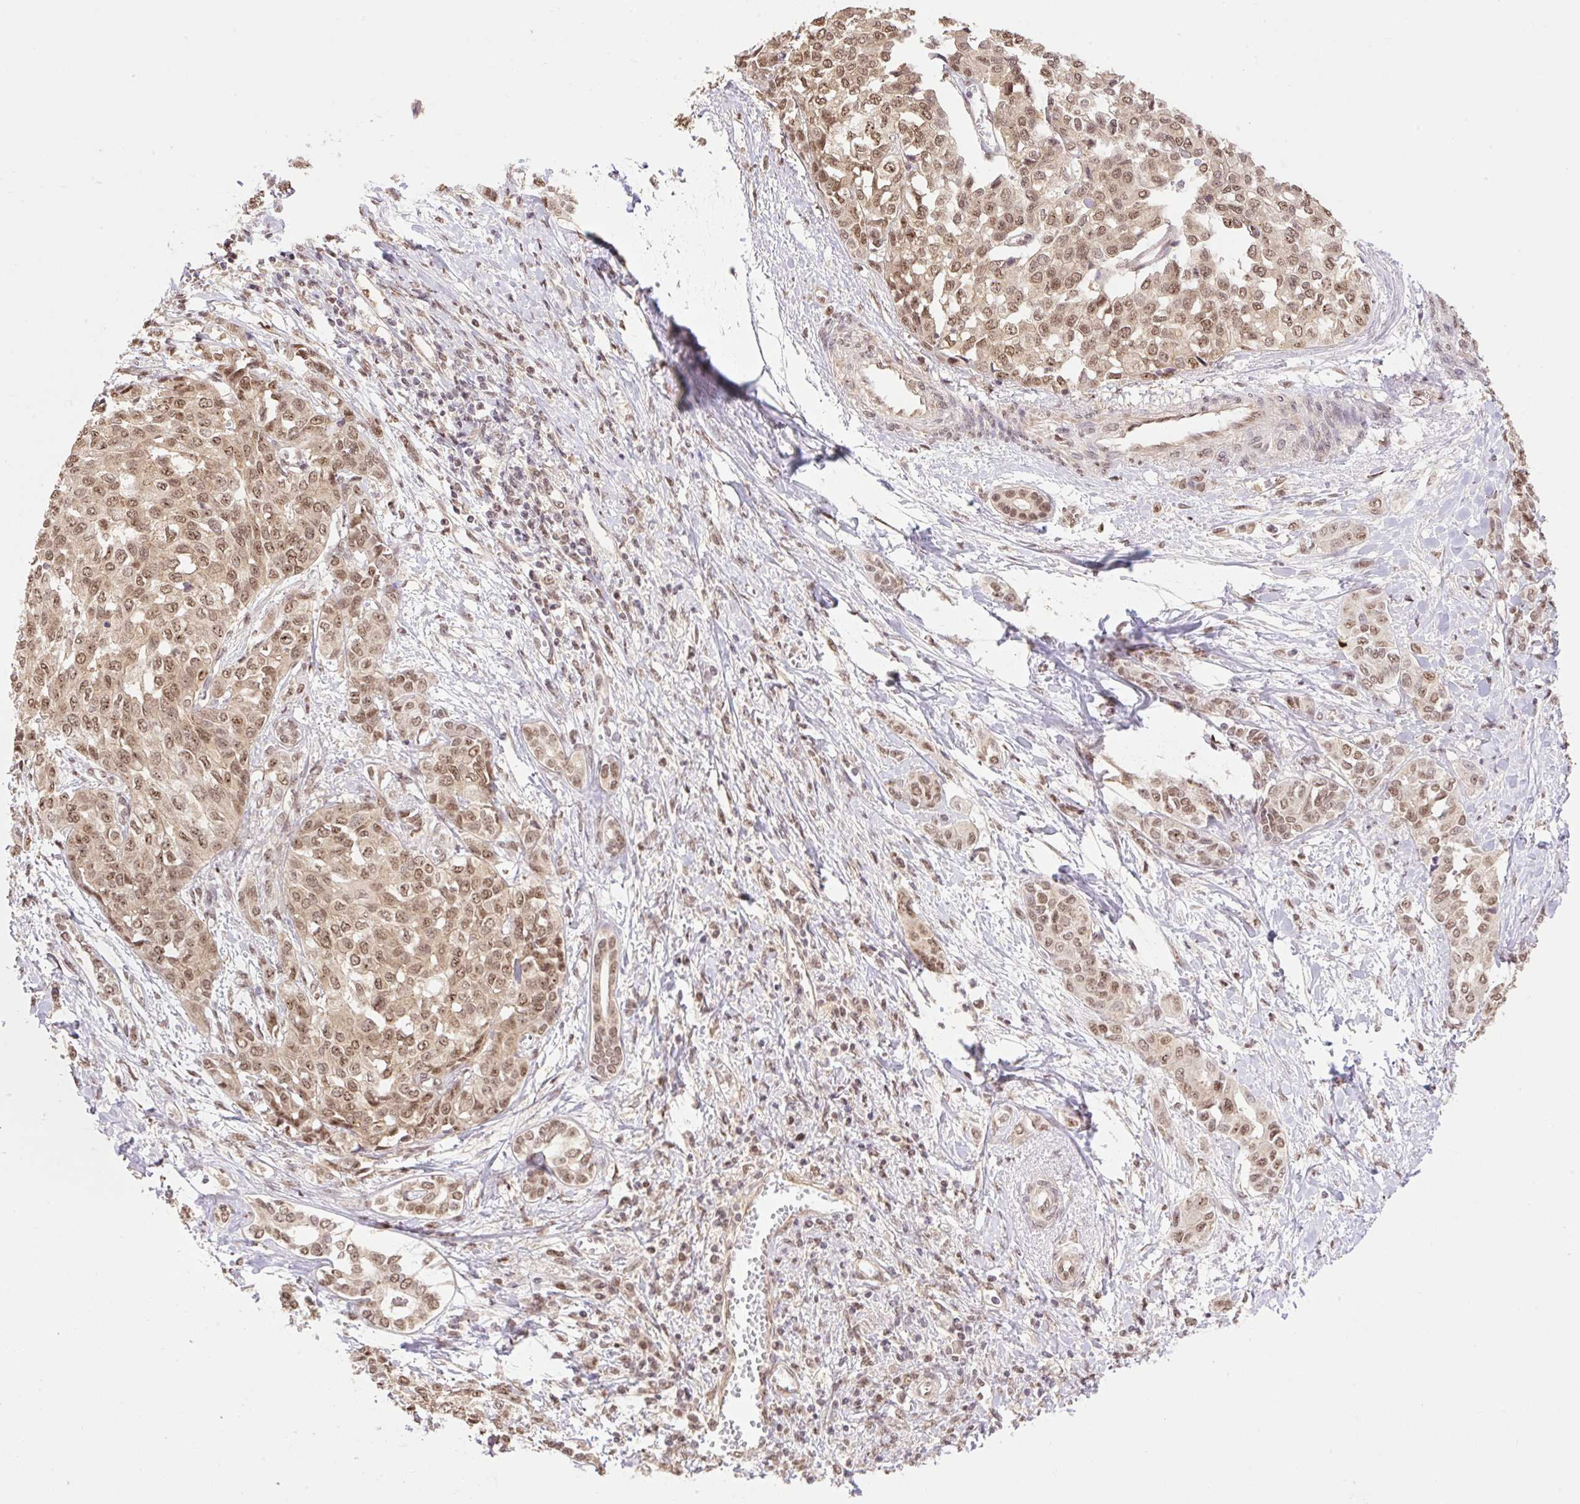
{"staining": {"intensity": "moderate", "quantity": ">75%", "location": "nuclear"}, "tissue": "liver cancer", "cell_type": "Tumor cells", "image_type": "cancer", "snomed": [{"axis": "morphology", "description": "Cholangiocarcinoma"}, {"axis": "topography", "description": "Liver"}], "caption": "Liver cholangiocarcinoma was stained to show a protein in brown. There is medium levels of moderate nuclear positivity in about >75% of tumor cells.", "gene": "VPS25", "patient": {"sex": "female", "age": 77}}